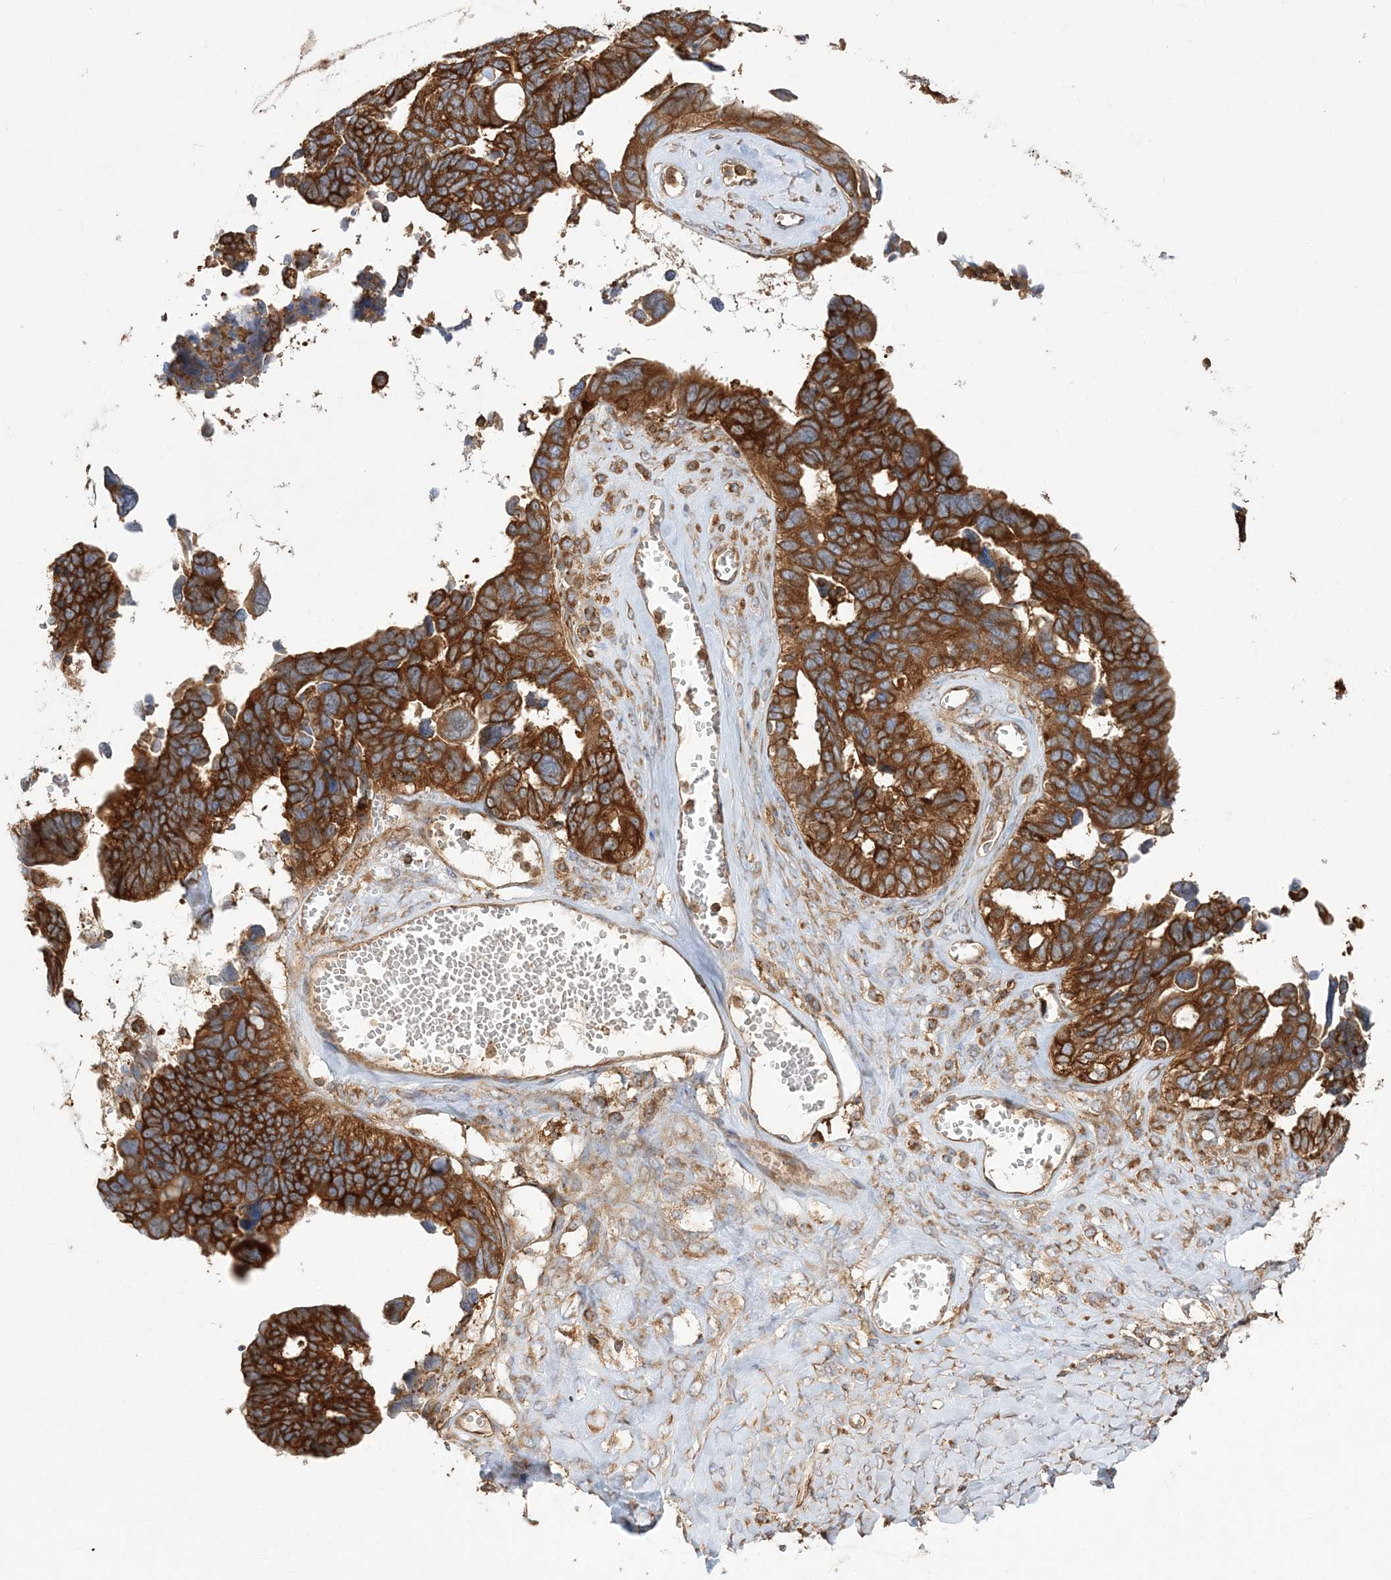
{"staining": {"intensity": "strong", "quantity": ">75%", "location": "cytoplasmic/membranous"}, "tissue": "ovarian cancer", "cell_type": "Tumor cells", "image_type": "cancer", "snomed": [{"axis": "morphology", "description": "Cystadenocarcinoma, serous, NOS"}, {"axis": "topography", "description": "Ovary"}], "caption": "IHC staining of ovarian serous cystadenocarcinoma, which exhibits high levels of strong cytoplasmic/membranous expression in about >75% of tumor cells indicating strong cytoplasmic/membranous protein expression. The staining was performed using DAB (brown) for protein detection and nuclei were counterstained in hematoxylin (blue).", "gene": "TBC1D5", "patient": {"sex": "female", "age": 79}}